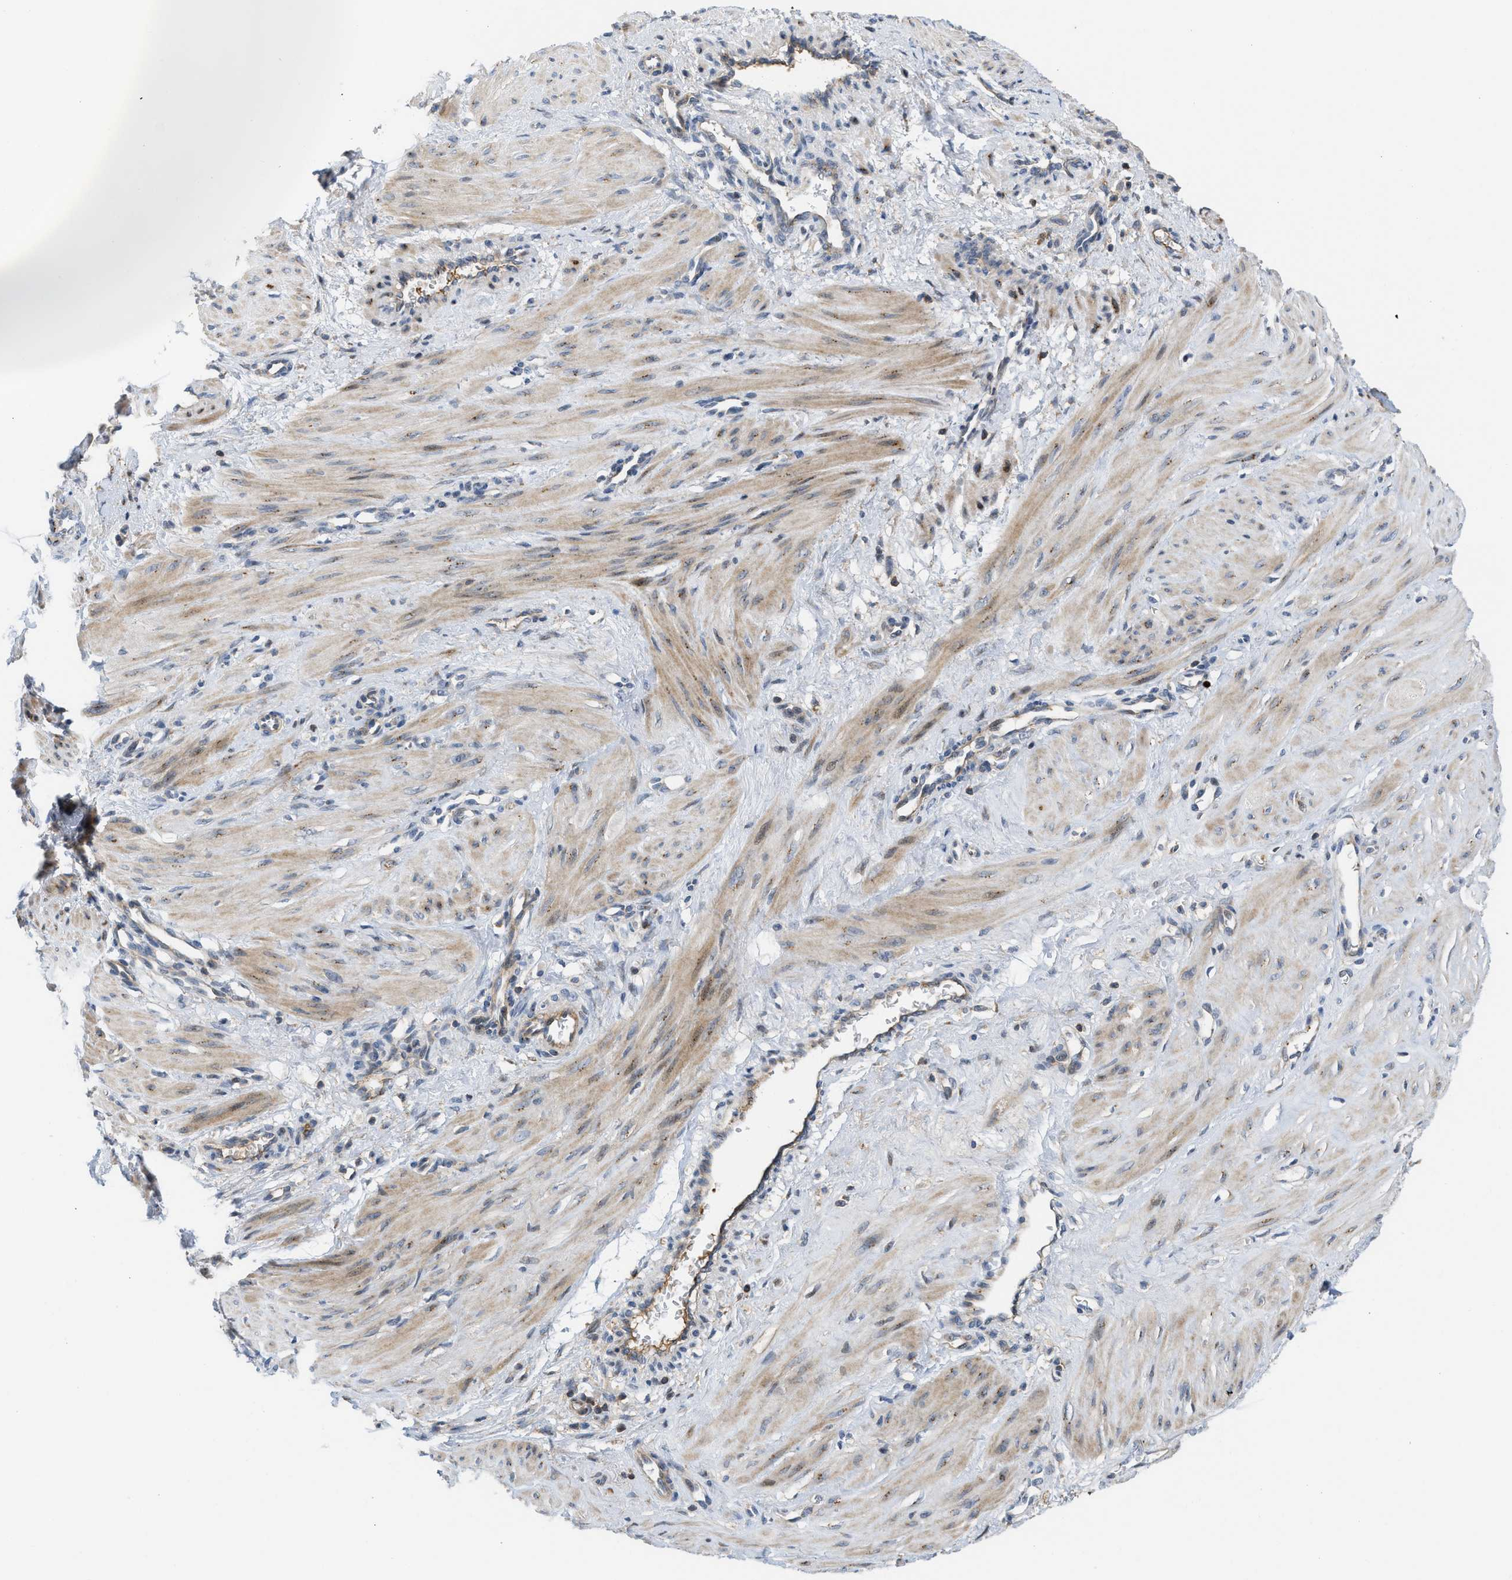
{"staining": {"intensity": "moderate", "quantity": "25%-75%", "location": "cytoplasmic/membranous"}, "tissue": "smooth muscle", "cell_type": "Smooth muscle cells", "image_type": "normal", "snomed": [{"axis": "morphology", "description": "Normal tissue, NOS"}, {"axis": "topography", "description": "Endometrium"}], "caption": "This photomicrograph demonstrates immunohistochemistry (IHC) staining of unremarkable smooth muscle, with medium moderate cytoplasmic/membranous expression in about 25%-75% of smooth muscle cells.", "gene": "DIPK1A", "patient": {"sex": "female", "age": 33}}